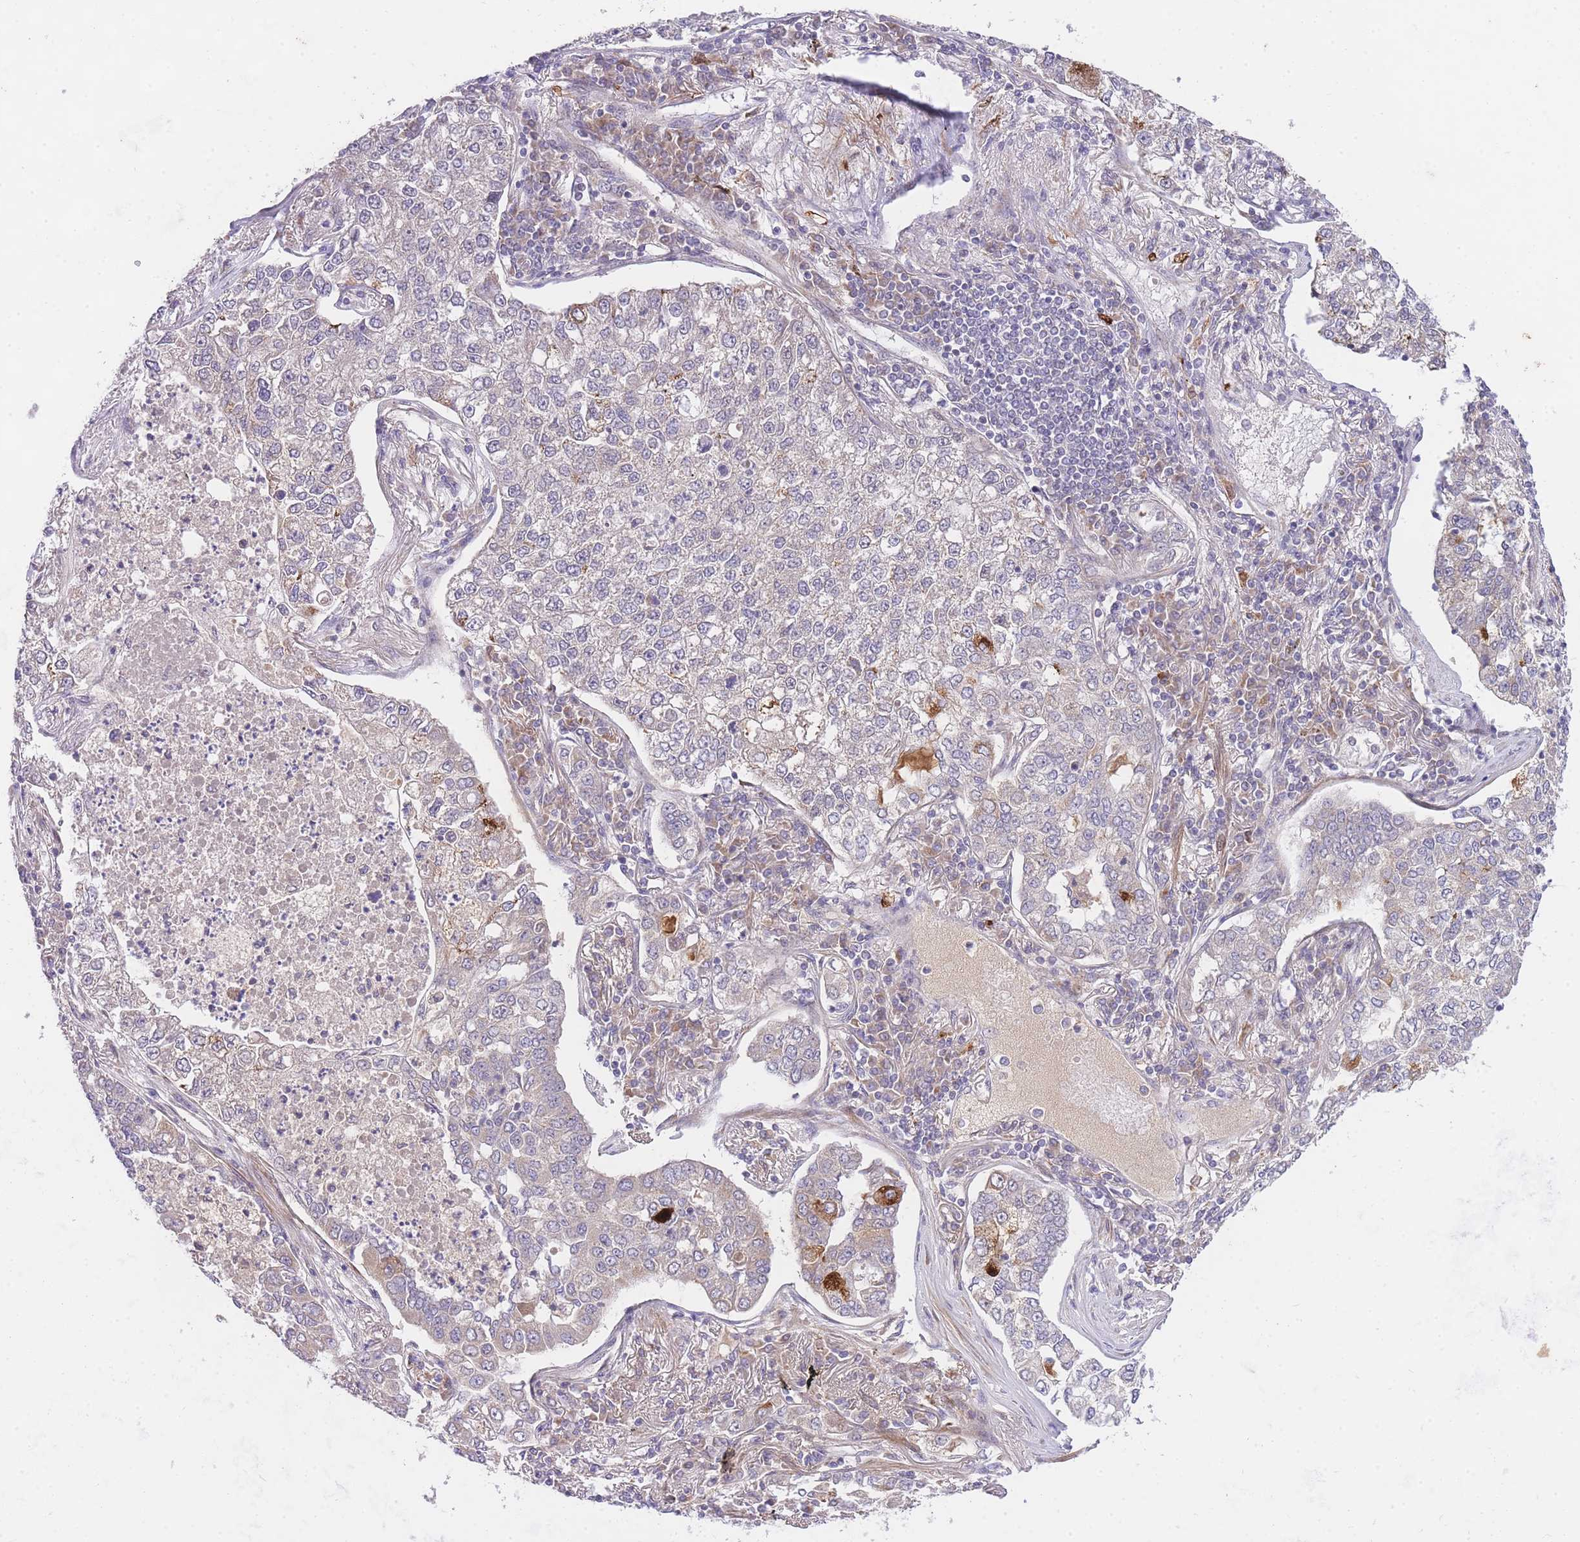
{"staining": {"intensity": "negative", "quantity": "none", "location": "none"}, "tissue": "lung cancer", "cell_type": "Tumor cells", "image_type": "cancer", "snomed": [{"axis": "morphology", "description": "Adenocarcinoma, NOS"}, {"axis": "topography", "description": "Lung"}], "caption": "This is an immunohistochemistry (IHC) photomicrograph of human lung cancer. There is no positivity in tumor cells.", "gene": "SLC25A33", "patient": {"sex": "male", "age": 49}}